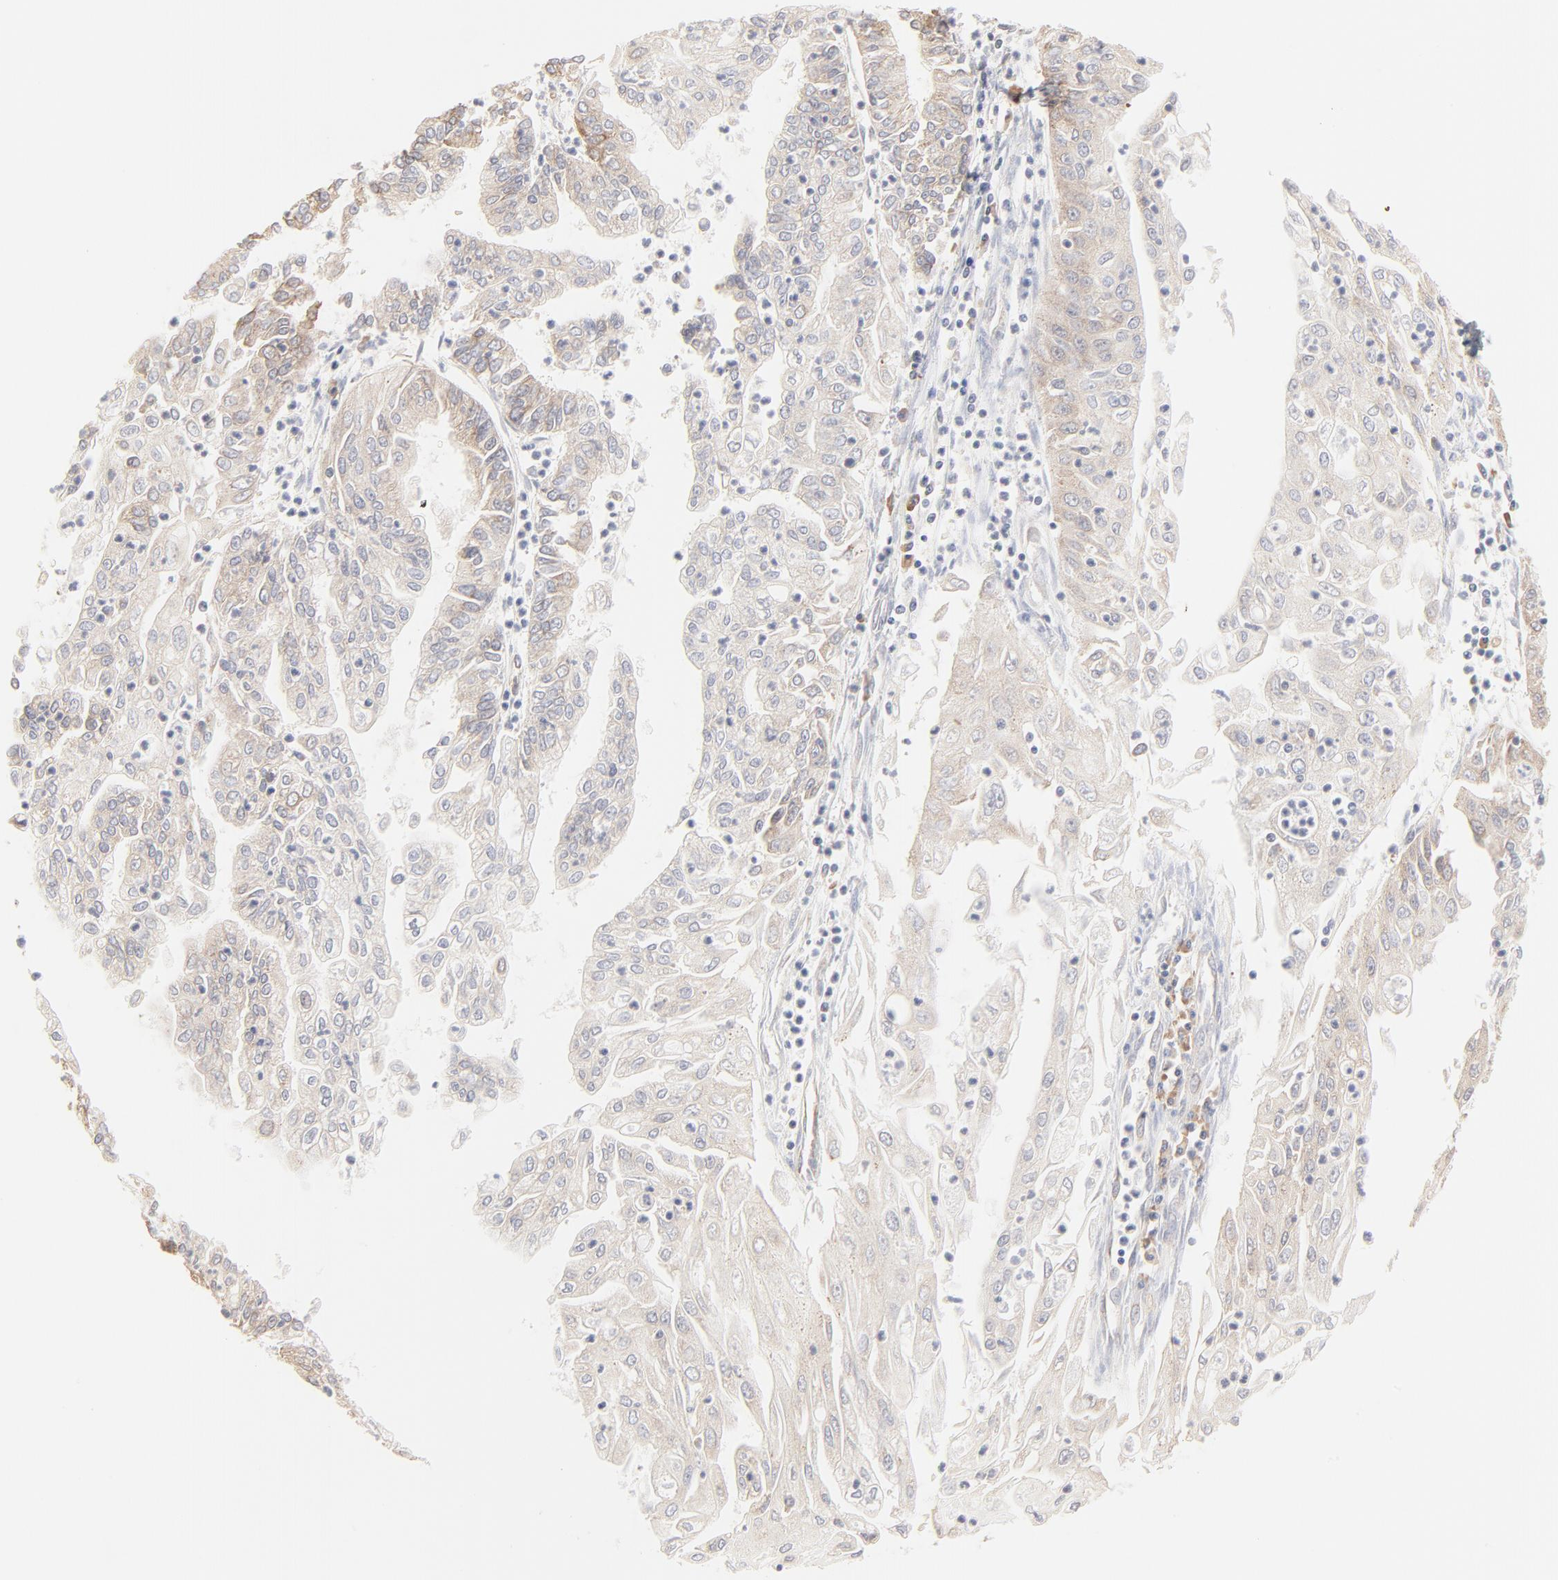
{"staining": {"intensity": "weak", "quantity": ">75%", "location": "cytoplasmic/membranous"}, "tissue": "endometrial cancer", "cell_type": "Tumor cells", "image_type": "cancer", "snomed": [{"axis": "morphology", "description": "Adenocarcinoma, NOS"}, {"axis": "topography", "description": "Endometrium"}], "caption": "Weak cytoplasmic/membranous expression for a protein is present in approximately >75% of tumor cells of endometrial adenocarcinoma using immunohistochemistry.", "gene": "RPS20", "patient": {"sex": "female", "age": 75}}